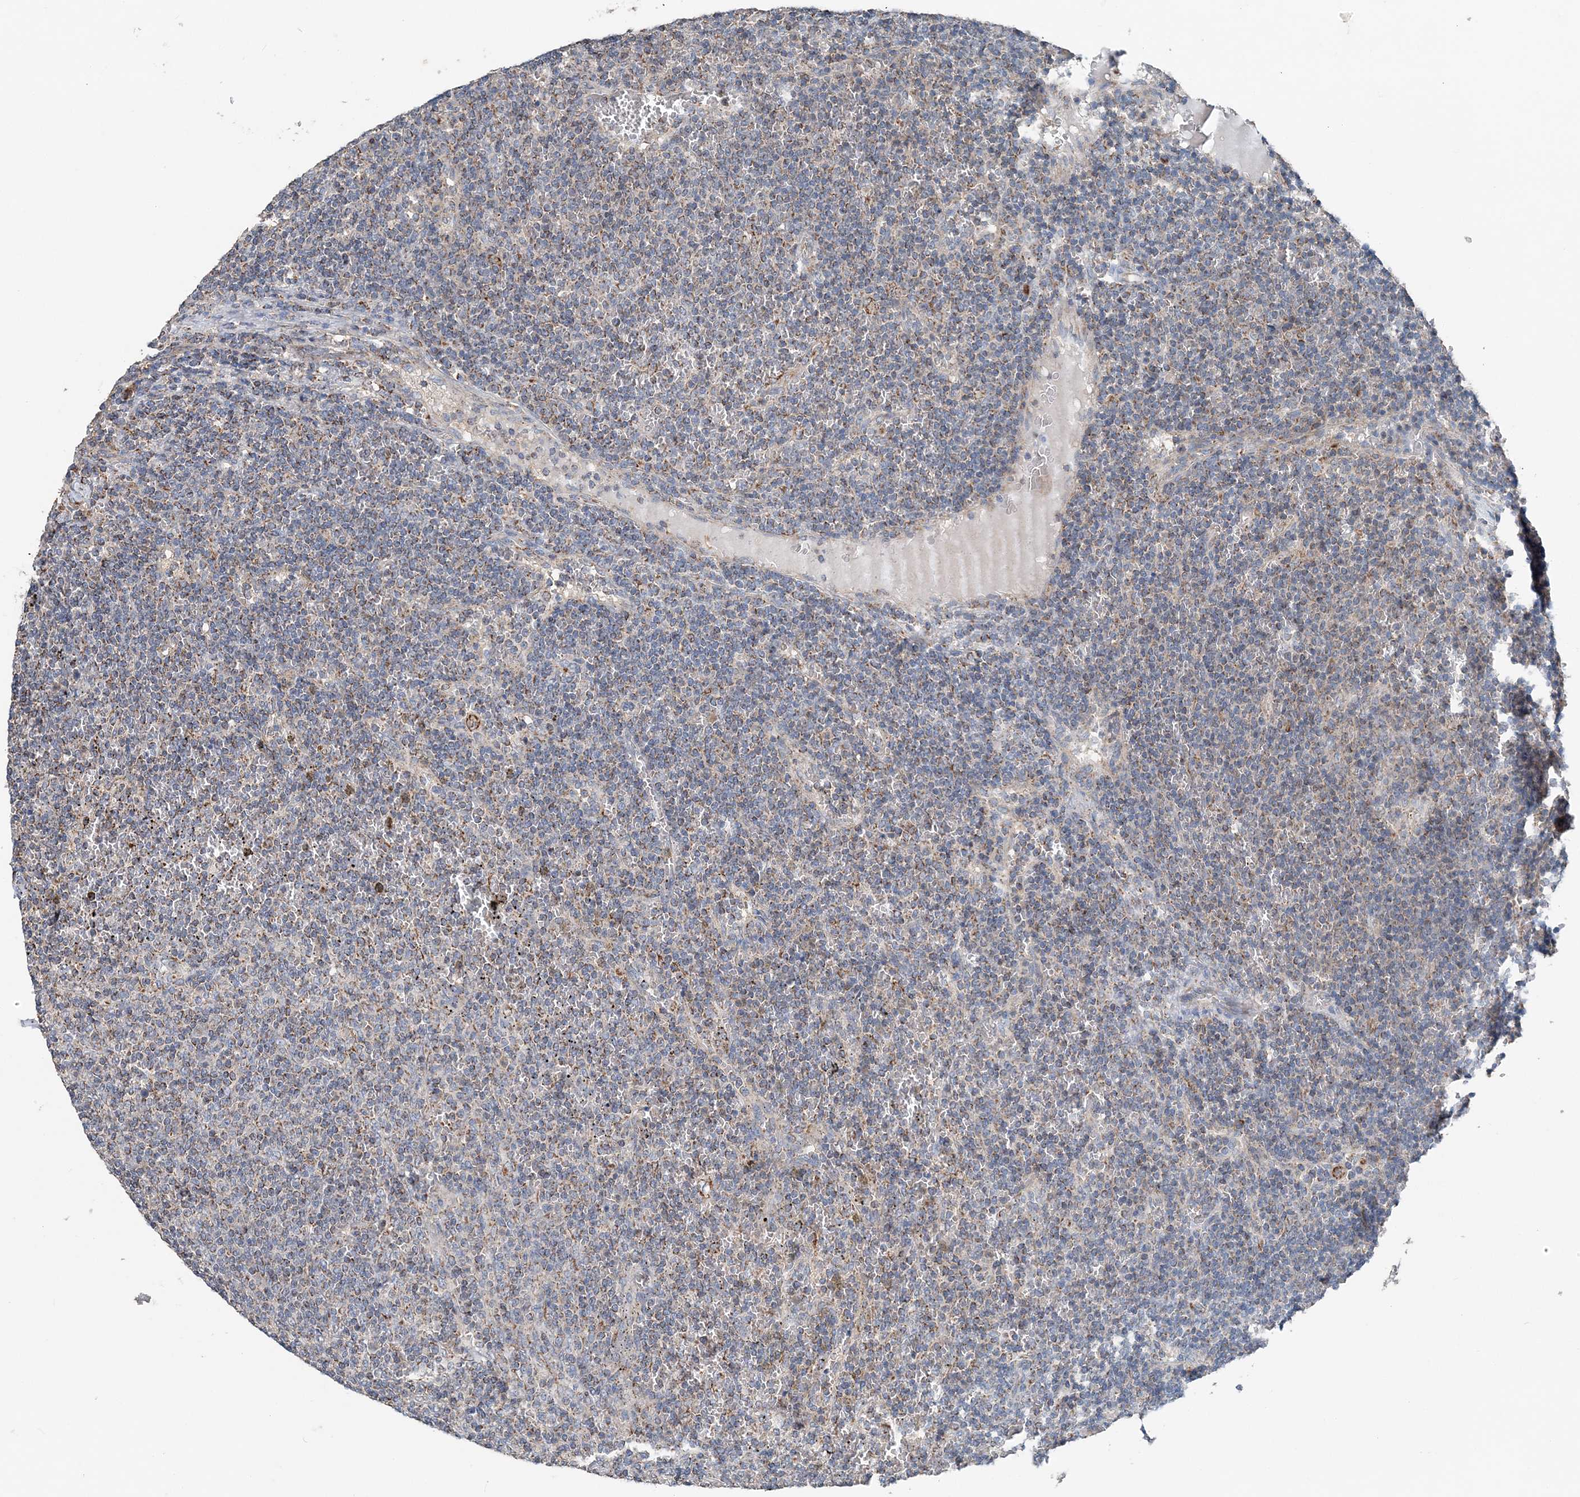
{"staining": {"intensity": "moderate", "quantity": "25%-75%", "location": "cytoplasmic/membranous"}, "tissue": "lymphoma", "cell_type": "Tumor cells", "image_type": "cancer", "snomed": [{"axis": "morphology", "description": "Malignant lymphoma, non-Hodgkin's type, Low grade"}, {"axis": "topography", "description": "Spleen"}], "caption": "Immunohistochemical staining of malignant lymphoma, non-Hodgkin's type (low-grade) exhibits moderate cytoplasmic/membranous protein expression in approximately 25%-75% of tumor cells.", "gene": "SPRY2", "patient": {"sex": "female", "age": 50}}